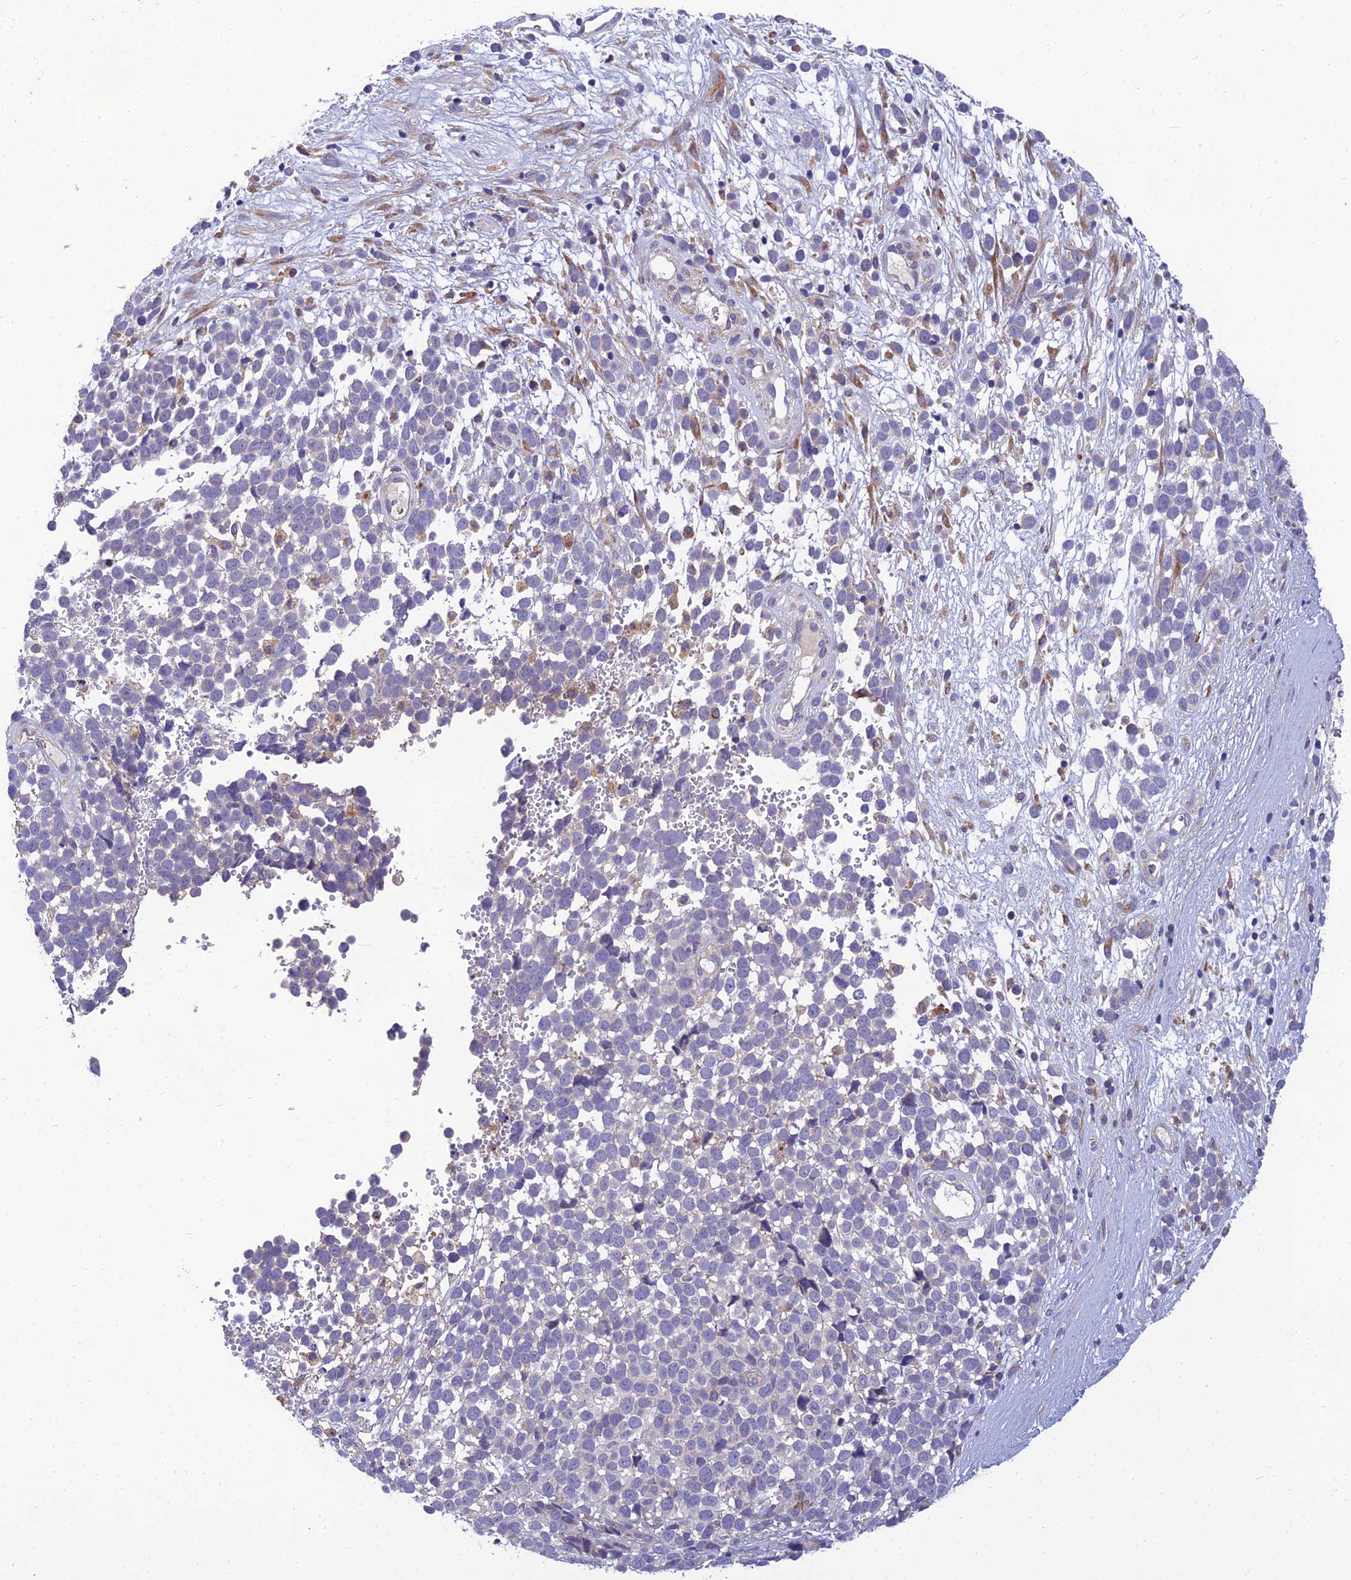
{"staining": {"intensity": "negative", "quantity": "none", "location": "none"}, "tissue": "melanoma", "cell_type": "Tumor cells", "image_type": "cancer", "snomed": [{"axis": "morphology", "description": "Malignant melanoma, NOS"}, {"axis": "topography", "description": "Nose, NOS"}], "caption": "Tumor cells show no significant protein staining in melanoma. (Brightfield microscopy of DAB (3,3'-diaminobenzidine) IHC at high magnification).", "gene": "UMAD1", "patient": {"sex": "female", "age": 48}}